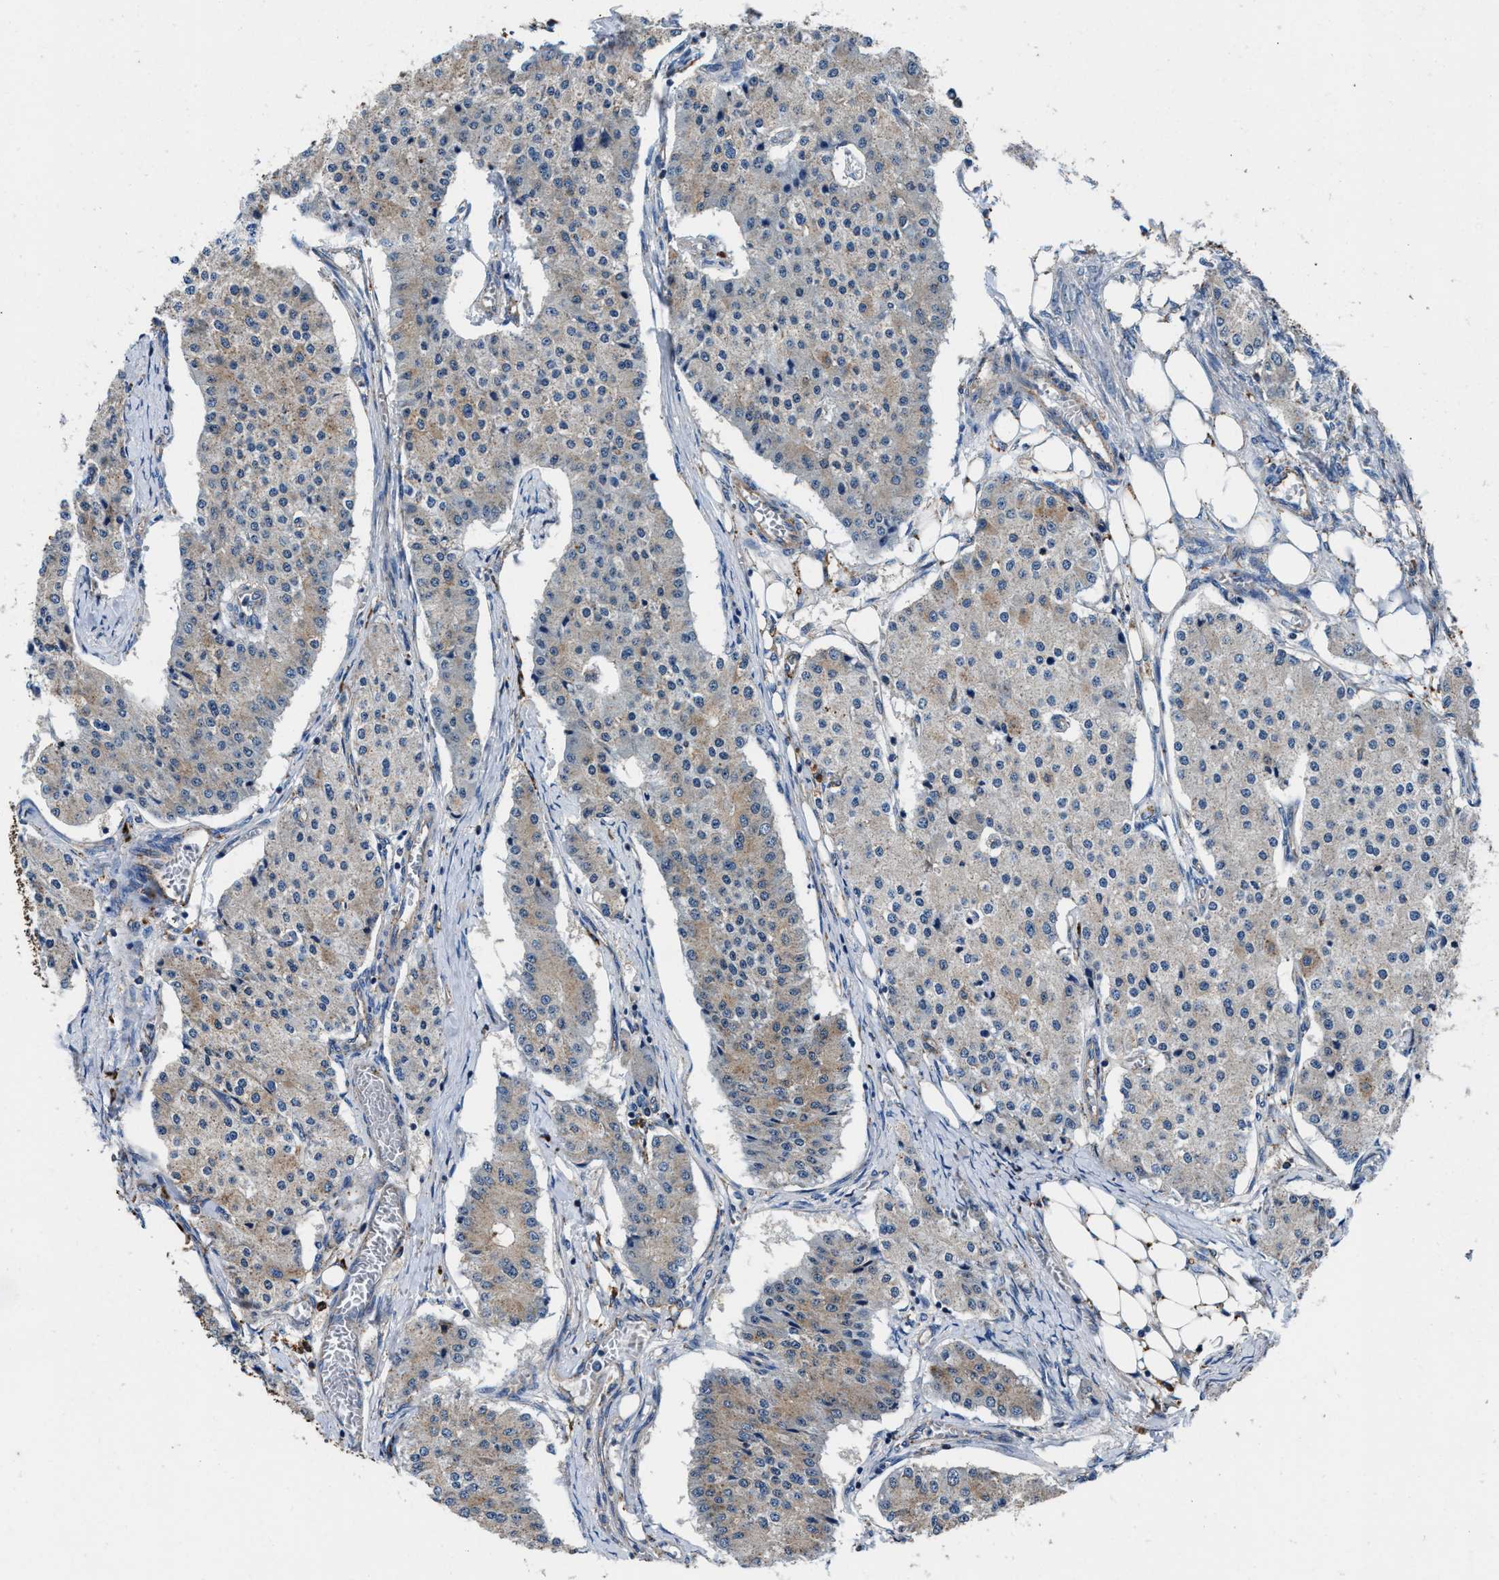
{"staining": {"intensity": "weak", "quantity": ">75%", "location": "cytoplasmic/membranous"}, "tissue": "carcinoid", "cell_type": "Tumor cells", "image_type": "cancer", "snomed": [{"axis": "morphology", "description": "Carcinoid, malignant, NOS"}, {"axis": "topography", "description": "Colon"}], "caption": "The micrograph reveals a brown stain indicating the presence of a protein in the cytoplasmic/membranous of tumor cells in carcinoid (malignant).", "gene": "PPP1R9B", "patient": {"sex": "female", "age": 52}}